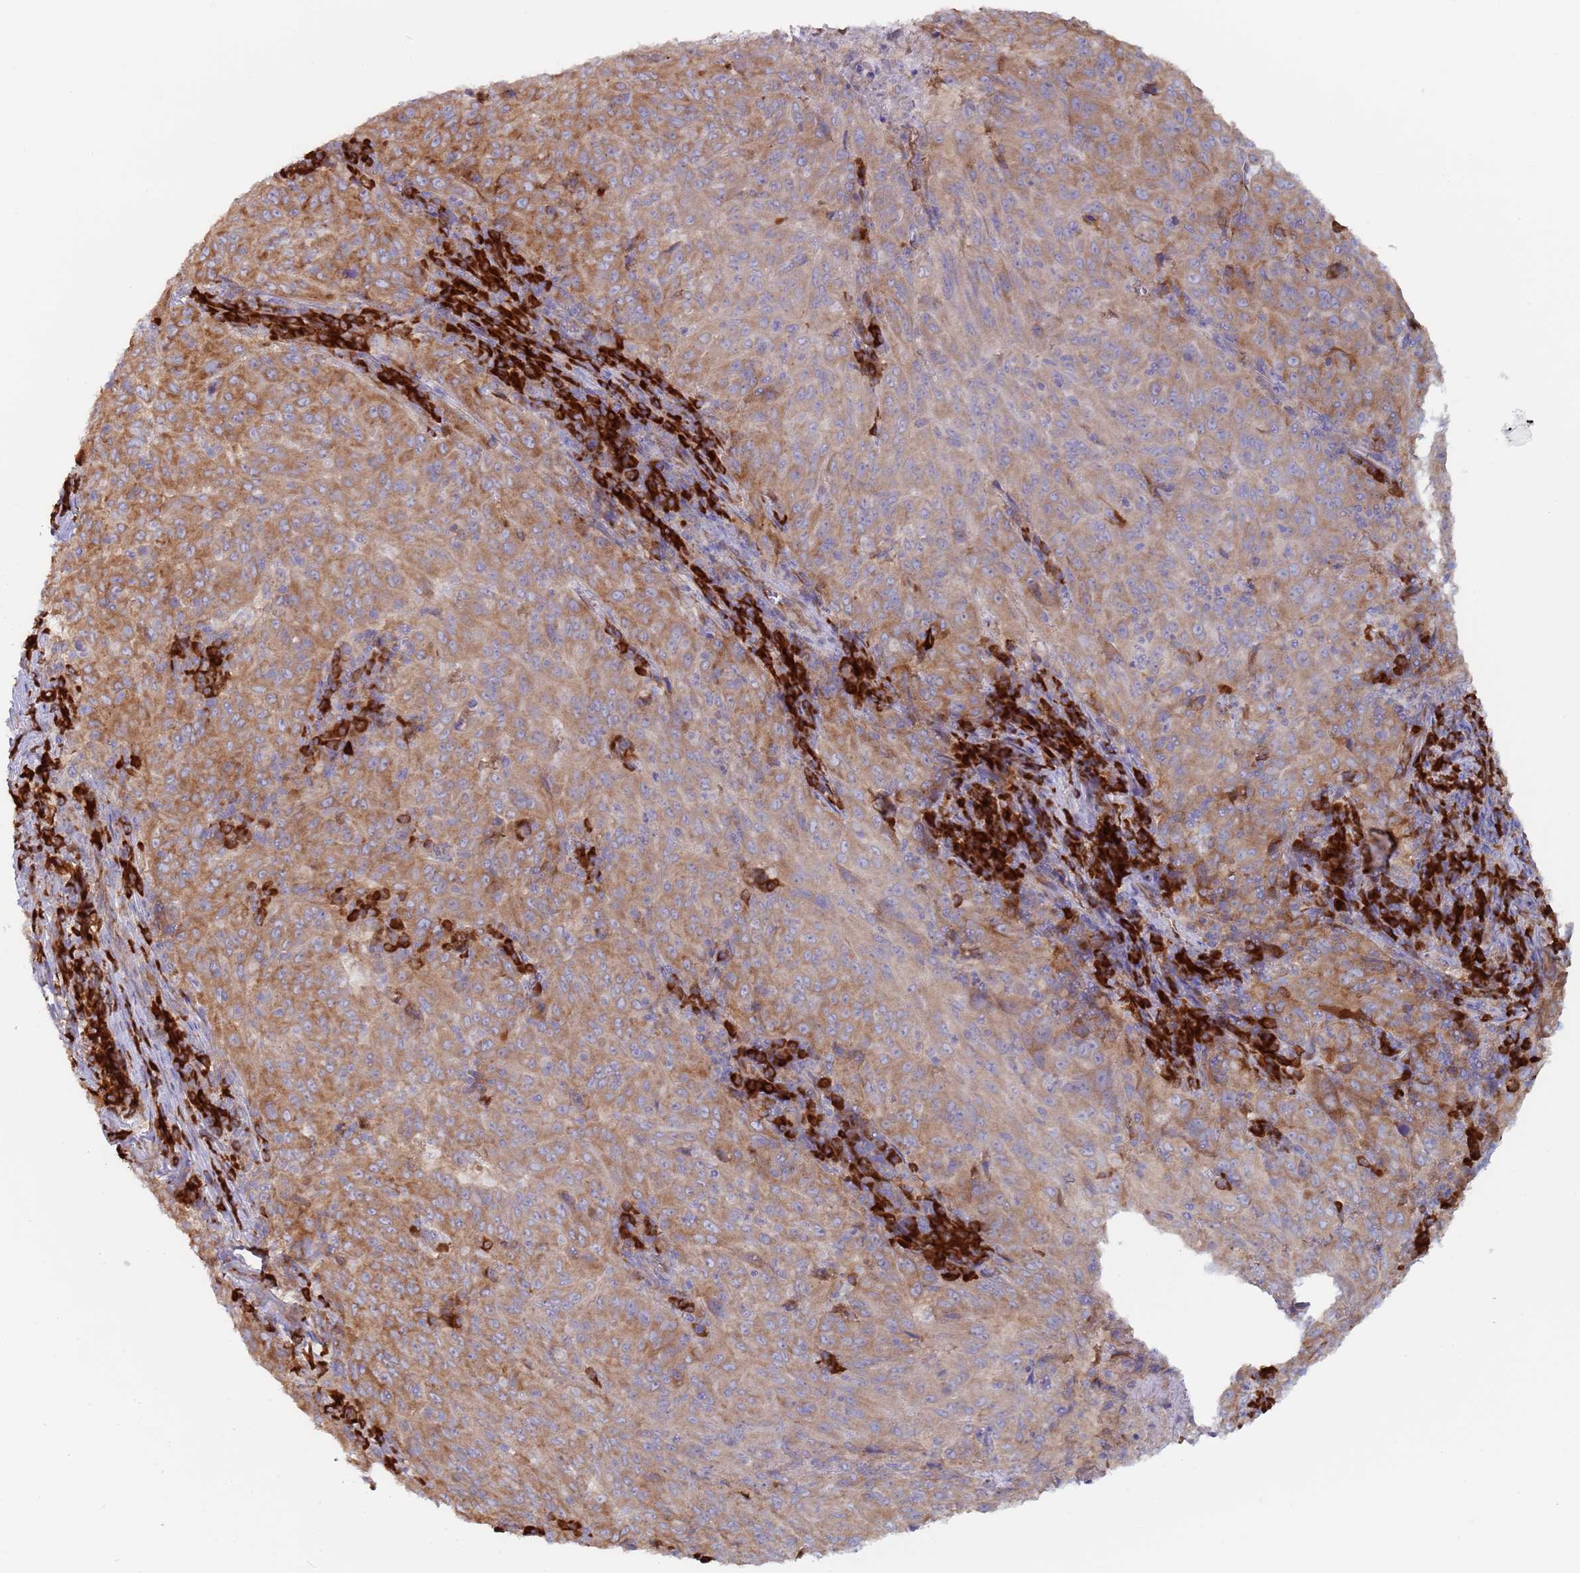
{"staining": {"intensity": "moderate", "quantity": "25%-75%", "location": "cytoplasmic/membranous"}, "tissue": "pancreatic cancer", "cell_type": "Tumor cells", "image_type": "cancer", "snomed": [{"axis": "morphology", "description": "Adenocarcinoma, NOS"}, {"axis": "topography", "description": "Pancreas"}], "caption": "The image exhibits staining of pancreatic adenocarcinoma, revealing moderate cytoplasmic/membranous protein positivity (brown color) within tumor cells. The protein of interest is shown in brown color, while the nuclei are stained blue.", "gene": "ZNF844", "patient": {"sex": "male", "age": 63}}